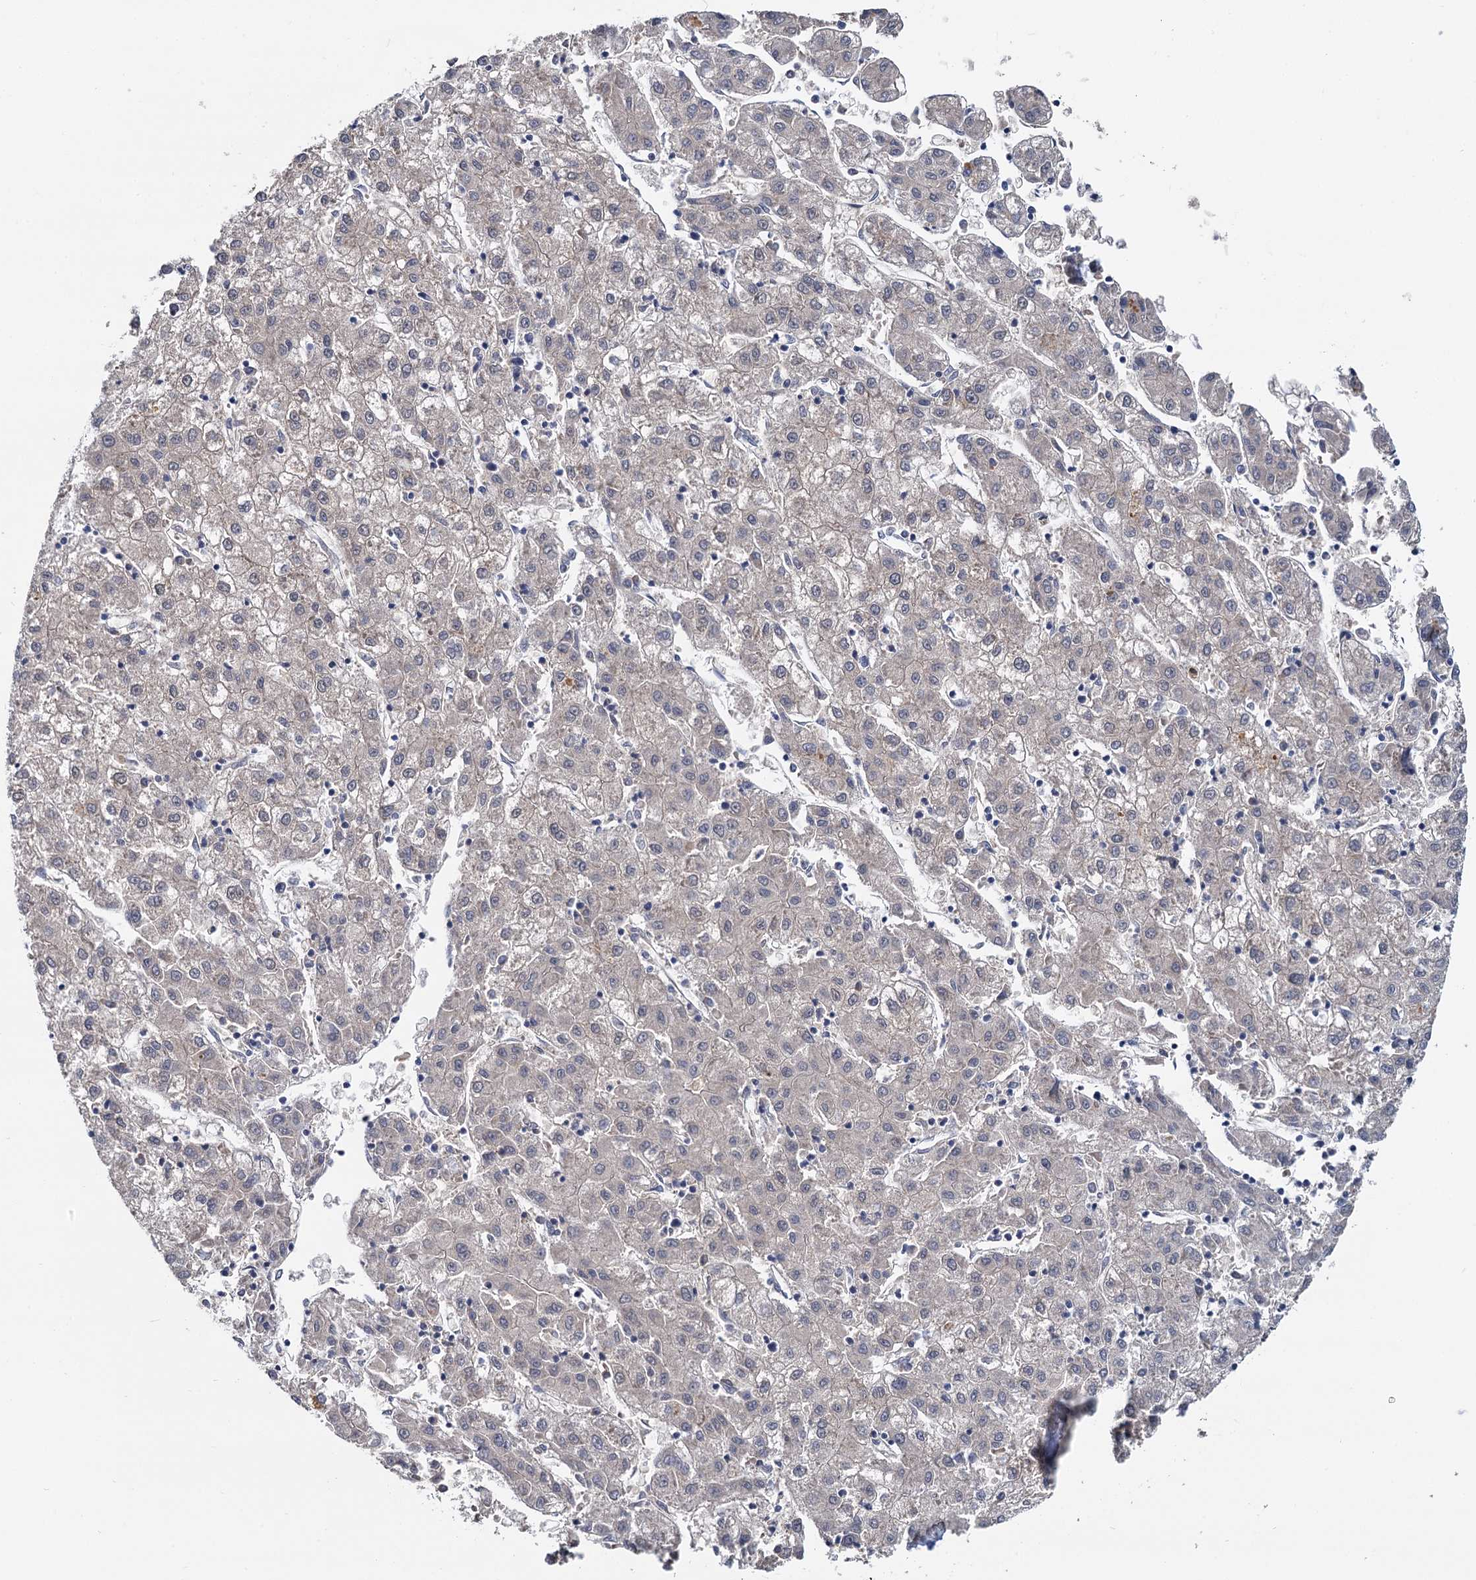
{"staining": {"intensity": "negative", "quantity": "none", "location": "none"}, "tissue": "liver cancer", "cell_type": "Tumor cells", "image_type": "cancer", "snomed": [{"axis": "morphology", "description": "Carcinoma, Hepatocellular, NOS"}, {"axis": "topography", "description": "Liver"}], "caption": "Immunohistochemistry micrograph of neoplastic tissue: liver hepatocellular carcinoma stained with DAB shows no significant protein expression in tumor cells.", "gene": "ANKRD42", "patient": {"sex": "male", "age": 72}}